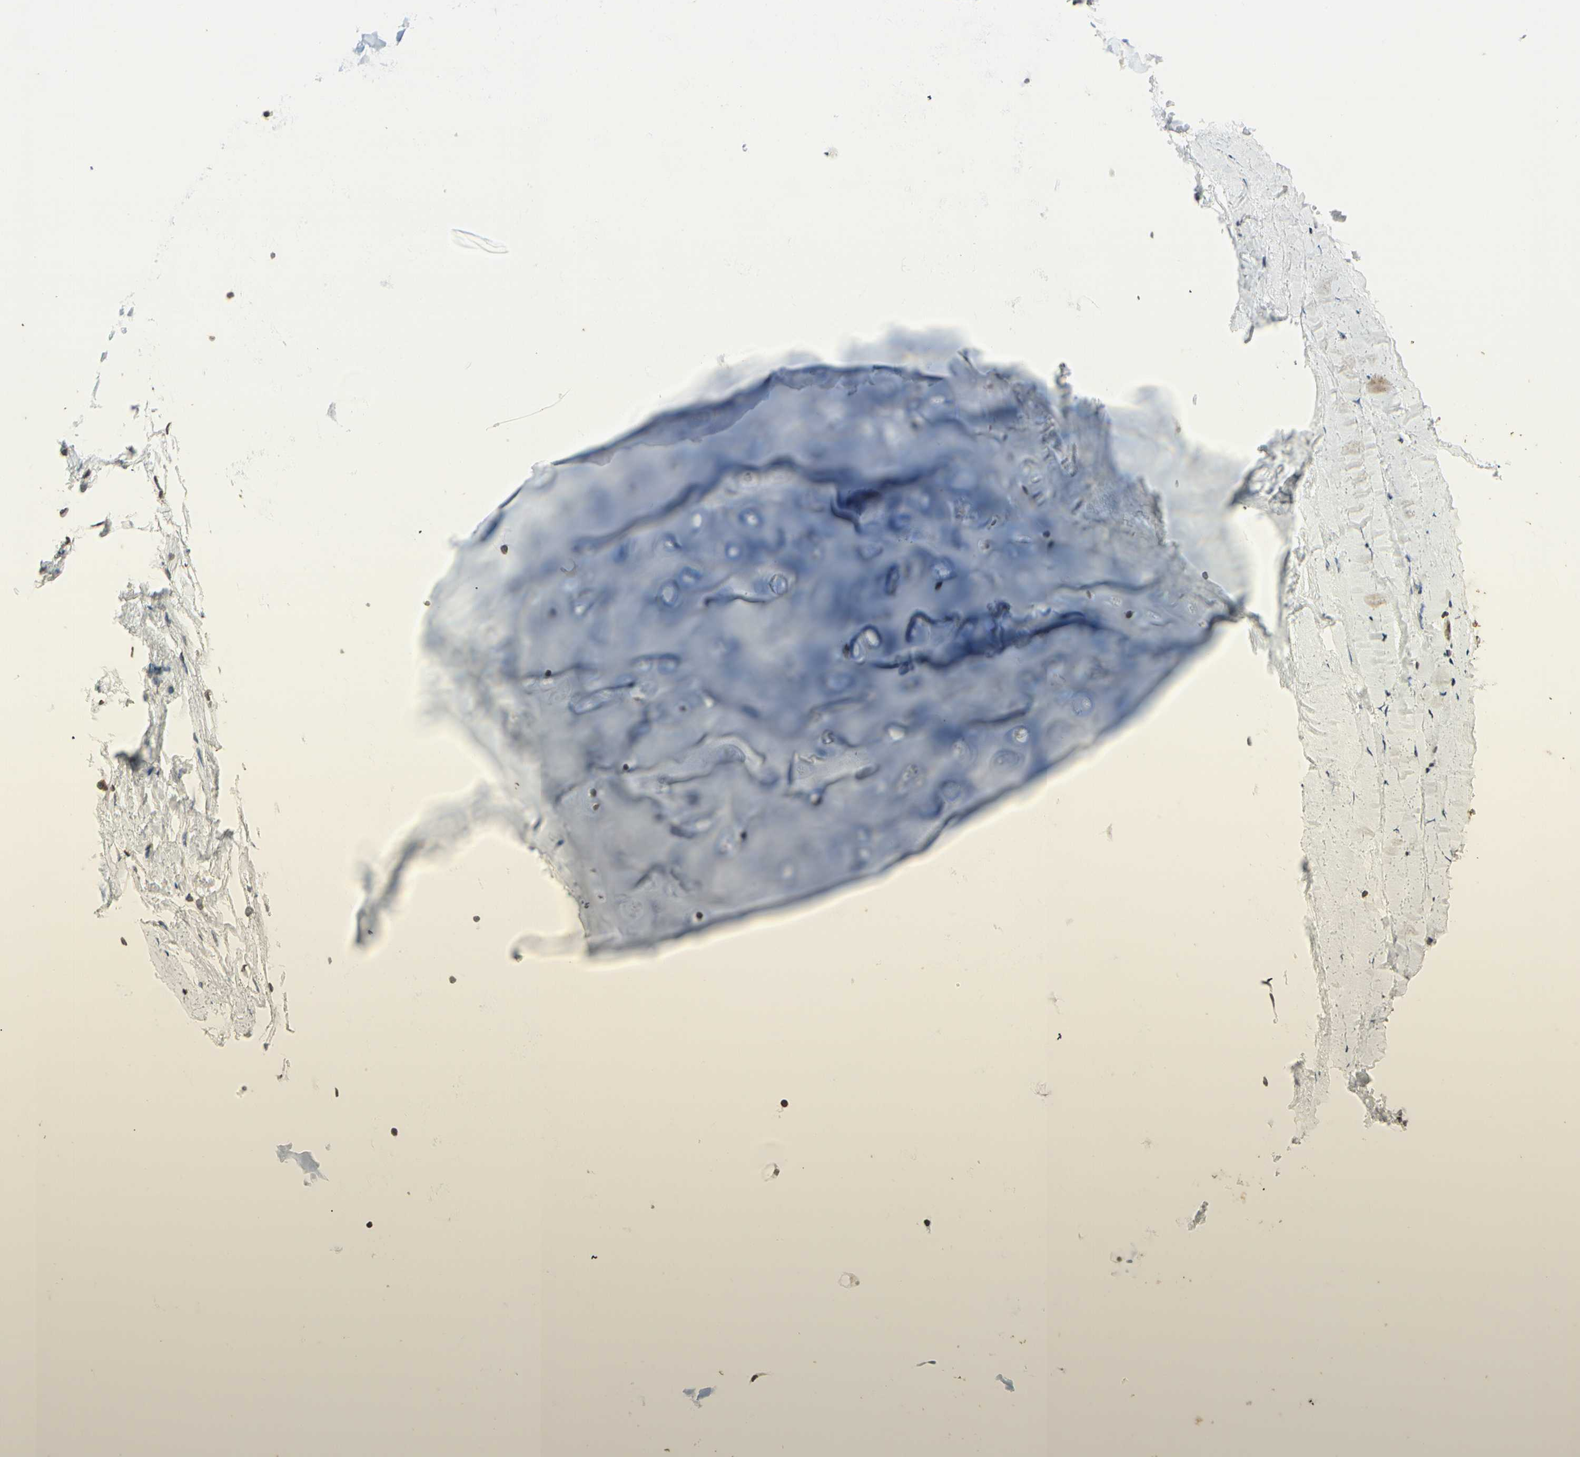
{"staining": {"intensity": "weak", "quantity": ">75%", "location": "cytoplasmic/membranous"}, "tissue": "adipose tissue", "cell_type": "Adipocytes", "image_type": "normal", "snomed": [{"axis": "morphology", "description": "Normal tissue, NOS"}, {"axis": "topography", "description": "Bronchus"}], "caption": "Immunohistochemistry (IHC) of unremarkable human adipose tissue reveals low levels of weak cytoplasmic/membranous staining in about >75% of adipocytes. (DAB = brown stain, brightfield microscopy at high magnification).", "gene": "GYPC", "patient": {"sex": "female", "age": 73}}